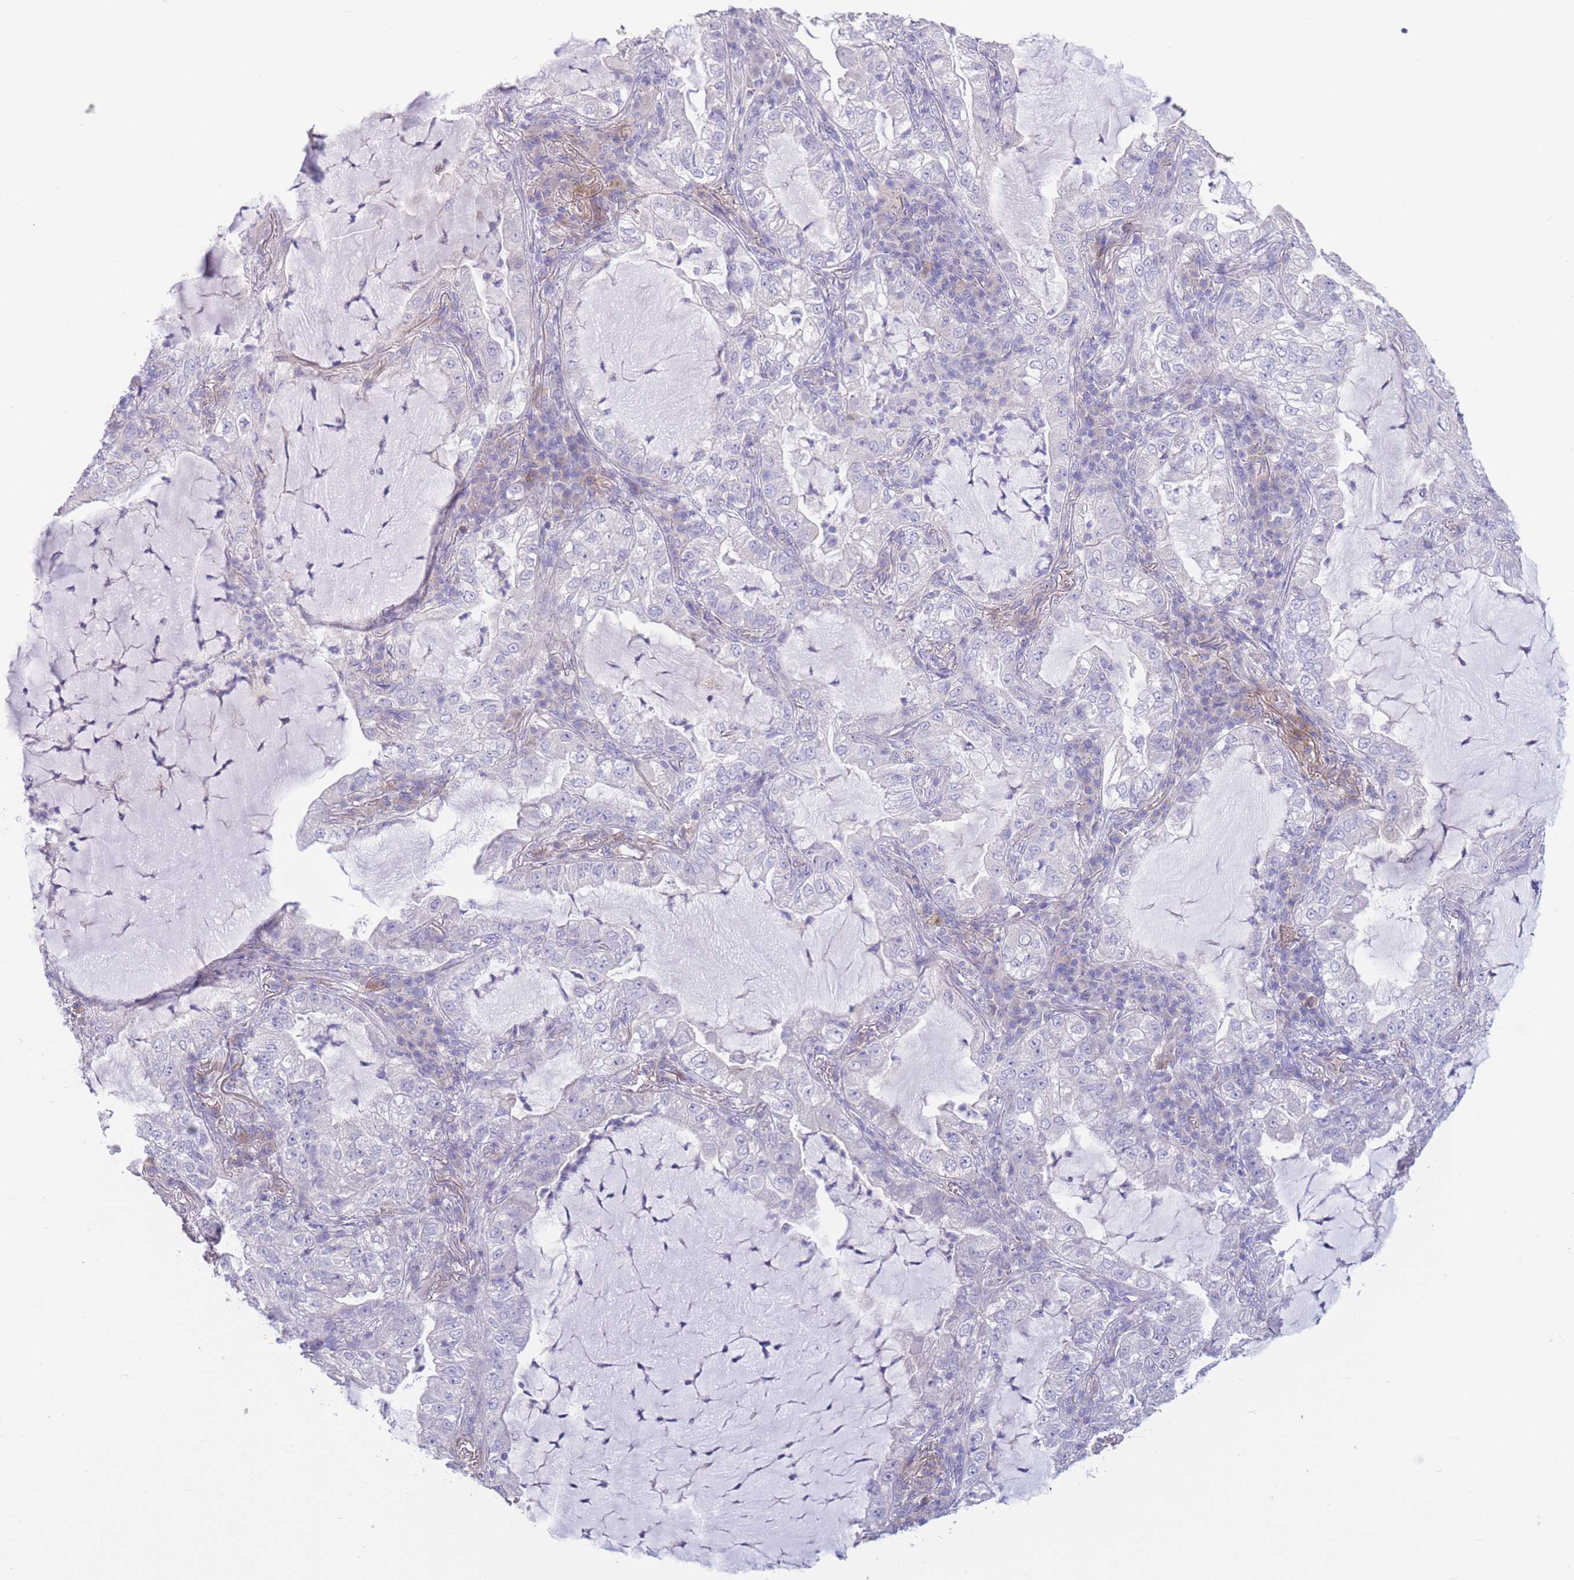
{"staining": {"intensity": "negative", "quantity": "none", "location": "none"}, "tissue": "lung cancer", "cell_type": "Tumor cells", "image_type": "cancer", "snomed": [{"axis": "morphology", "description": "Adenocarcinoma, NOS"}, {"axis": "topography", "description": "Lung"}], "caption": "Lung cancer was stained to show a protein in brown. There is no significant expression in tumor cells.", "gene": "ALS2CL", "patient": {"sex": "female", "age": 73}}